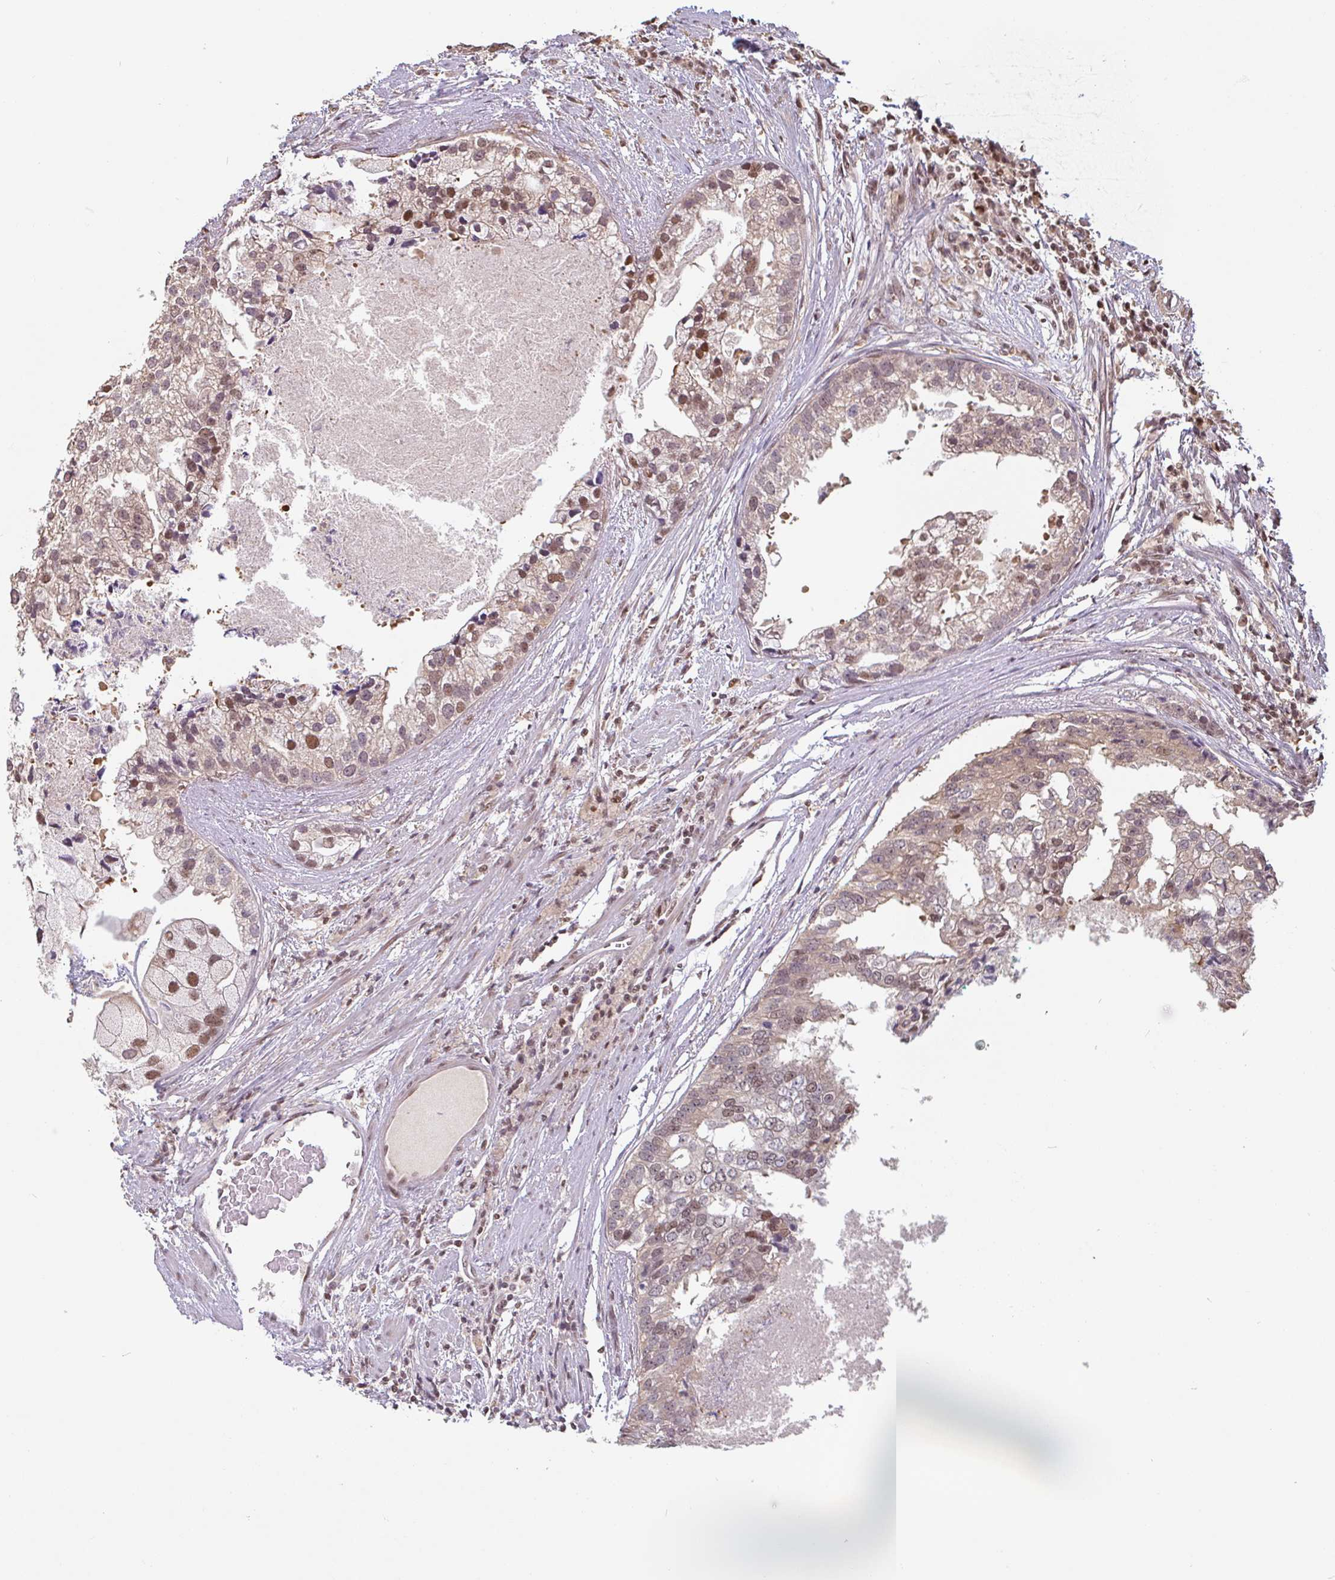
{"staining": {"intensity": "moderate", "quantity": ">75%", "location": "nuclear"}, "tissue": "prostate cancer", "cell_type": "Tumor cells", "image_type": "cancer", "snomed": [{"axis": "morphology", "description": "Adenocarcinoma, High grade"}, {"axis": "topography", "description": "Prostate"}], "caption": "DAB immunohistochemical staining of human prostate adenocarcinoma (high-grade) reveals moderate nuclear protein positivity in about >75% of tumor cells. (DAB (3,3'-diaminobenzidine) IHC, brown staining for protein, blue staining for nuclei).", "gene": "DR1", "patient": {"sex": "male", "age": 62}}